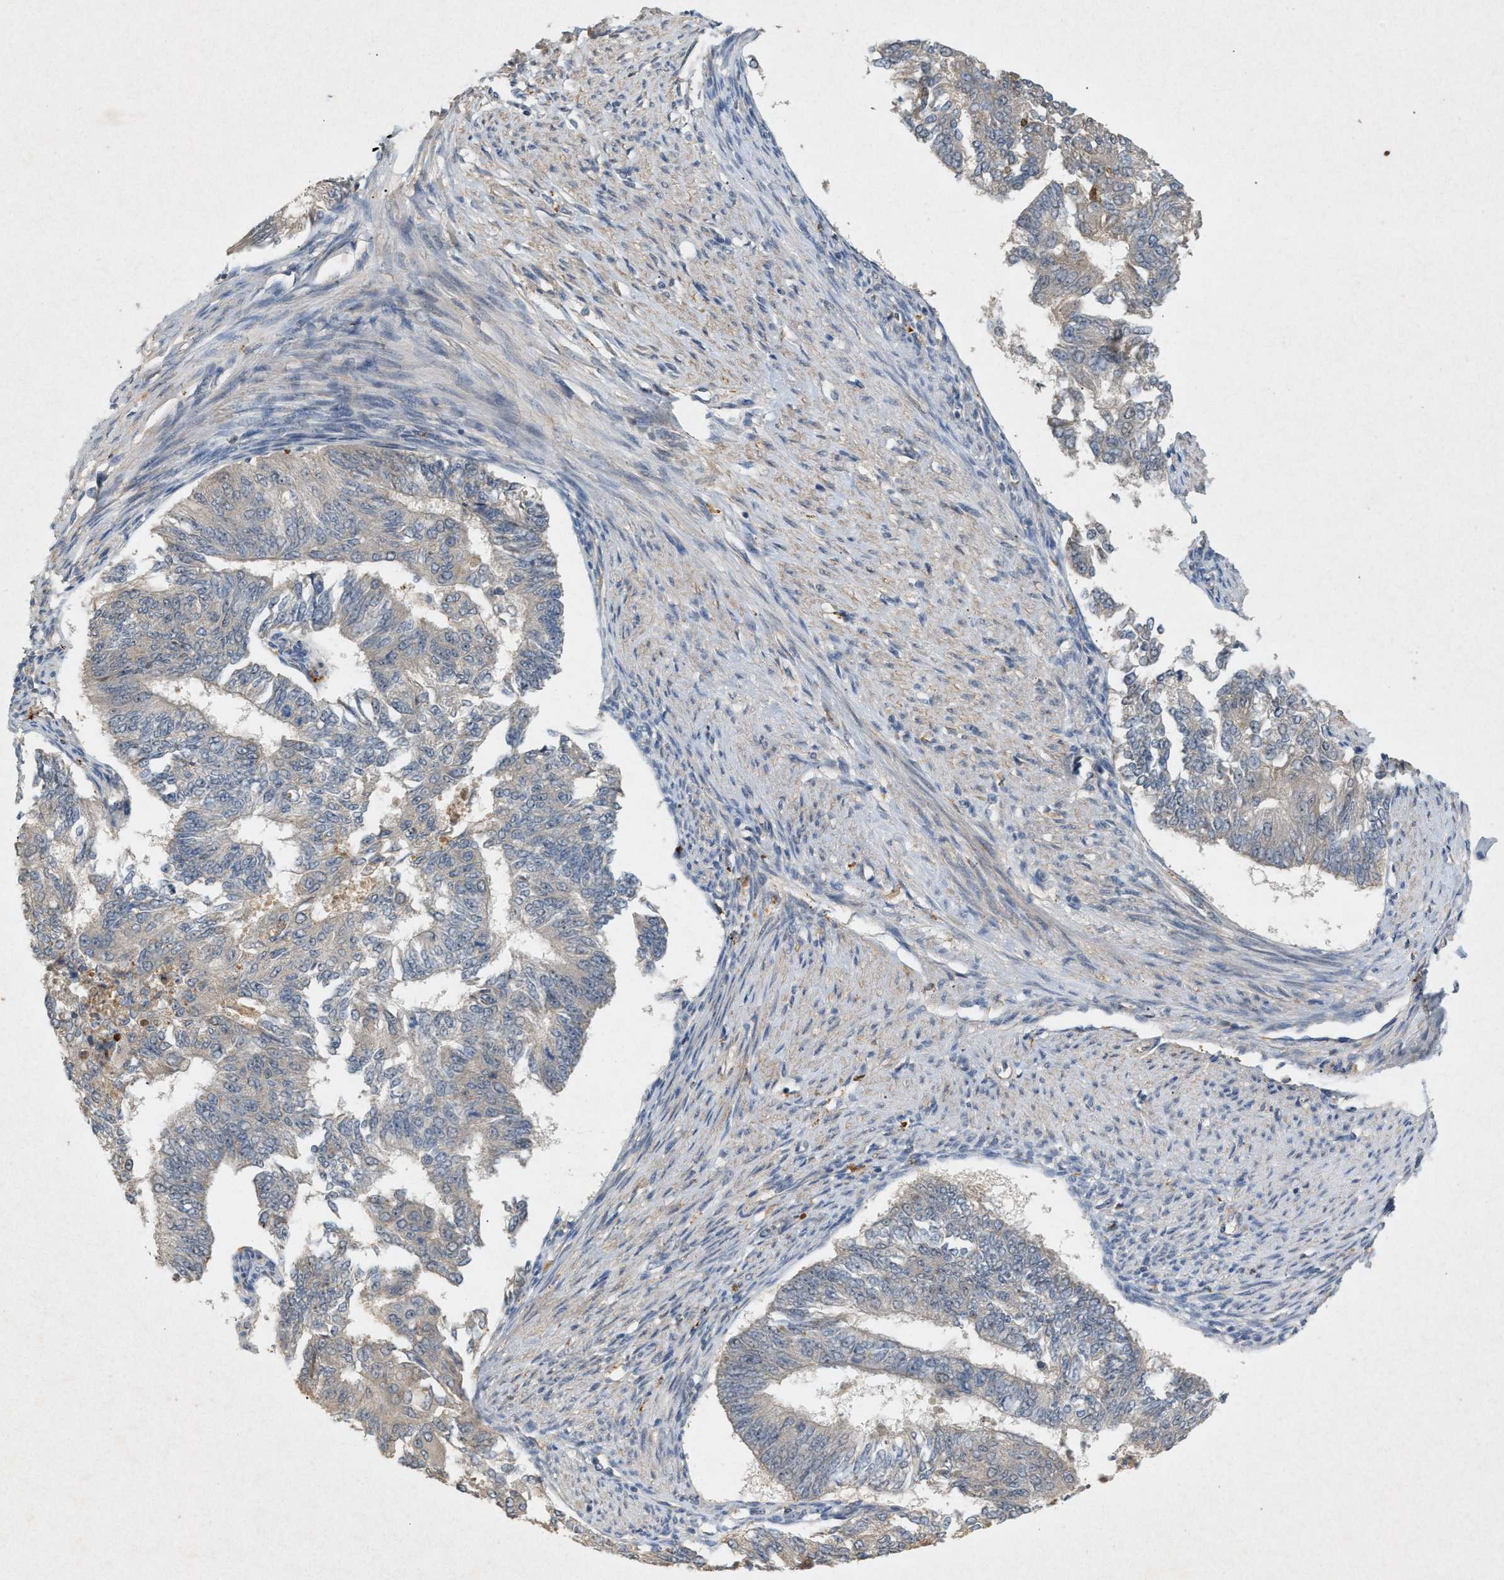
{"staining": {"intensity": "negative", "quantity": "none", "location": "none"}, "tissue": "endometrial cancer", "cell_type": "Tumor cells", "image_type": "cancer", "snomed": [{"axis": "morphology", "description": "Adenocarcinoma, NOS"}, {"axis": "topography", "description": "Endometrium"}], "caption": "An image of adenocarcinoma (endometrial) stained for a protein demonstrates no brown staining in tumor cells.", "gene": "DCAF7", "patient": {"sex": "female", "age": 32}}